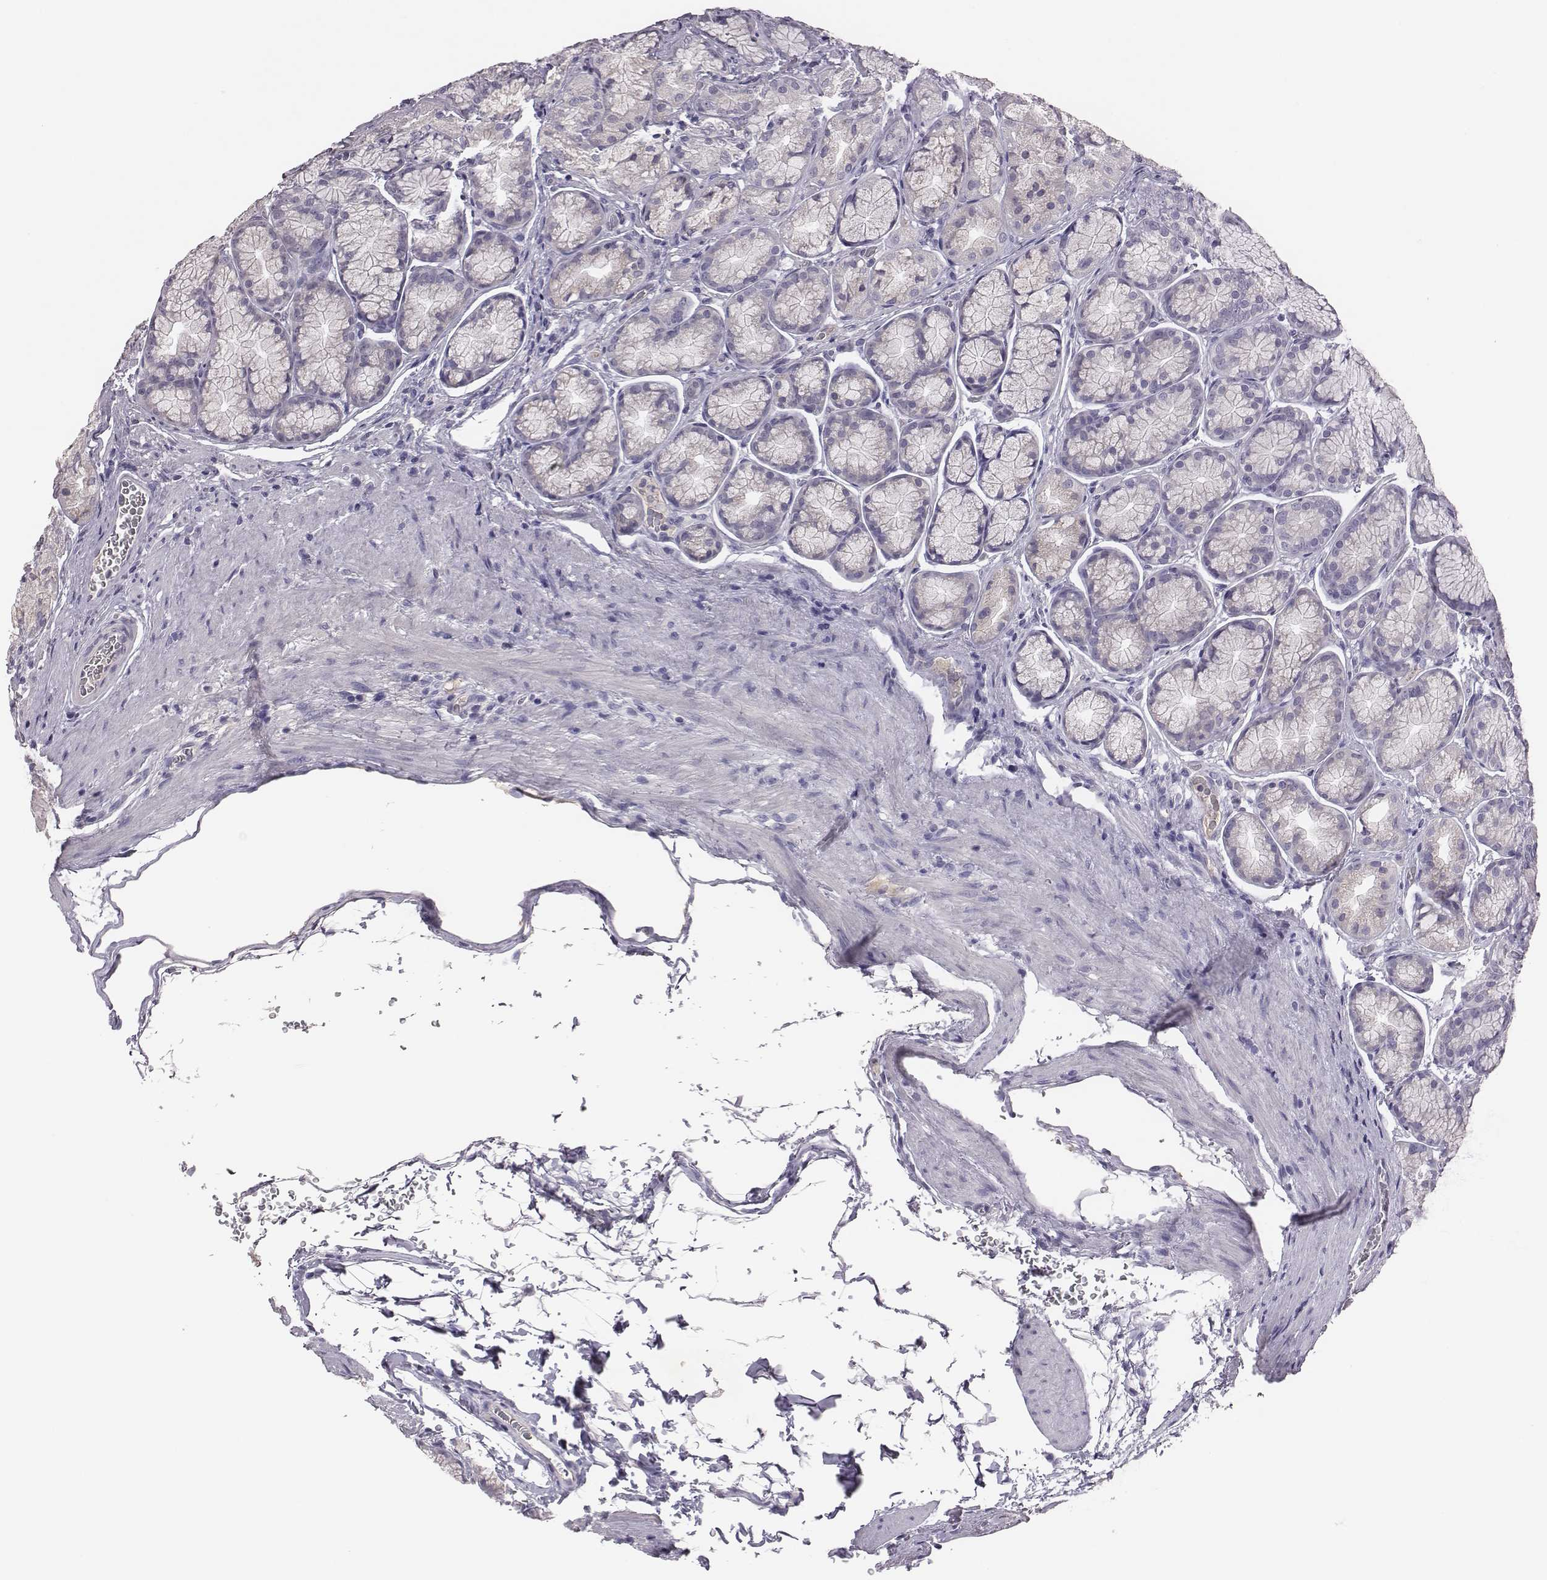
{"staining": {"intensity": "negative", "quantity": "none", "location": "none"}, "tissue": "stomach", "cell_type": "Glandular cells", "image_type": "normal", "snomed": [{"axis": "morphology", "description": "Normal tissue, NOS"}, {"axis": "morphology", "description": "Adenocarcinoma, NOS"}, {"axis": "morphology", "description": "Adenocarcinoma, High grade"}, {"axis": "topography", "description": "Stomach, upper"}, {"axis": "topography", "description": "Stomach"}], "caption": "DAB (3,3'-diaminobenzidine) immunohistochemical staining of unremarkable stomach displays no significant expression in glandular cells.", "gene": "EN1", "patient": {"sex": "female", "age": 65}}